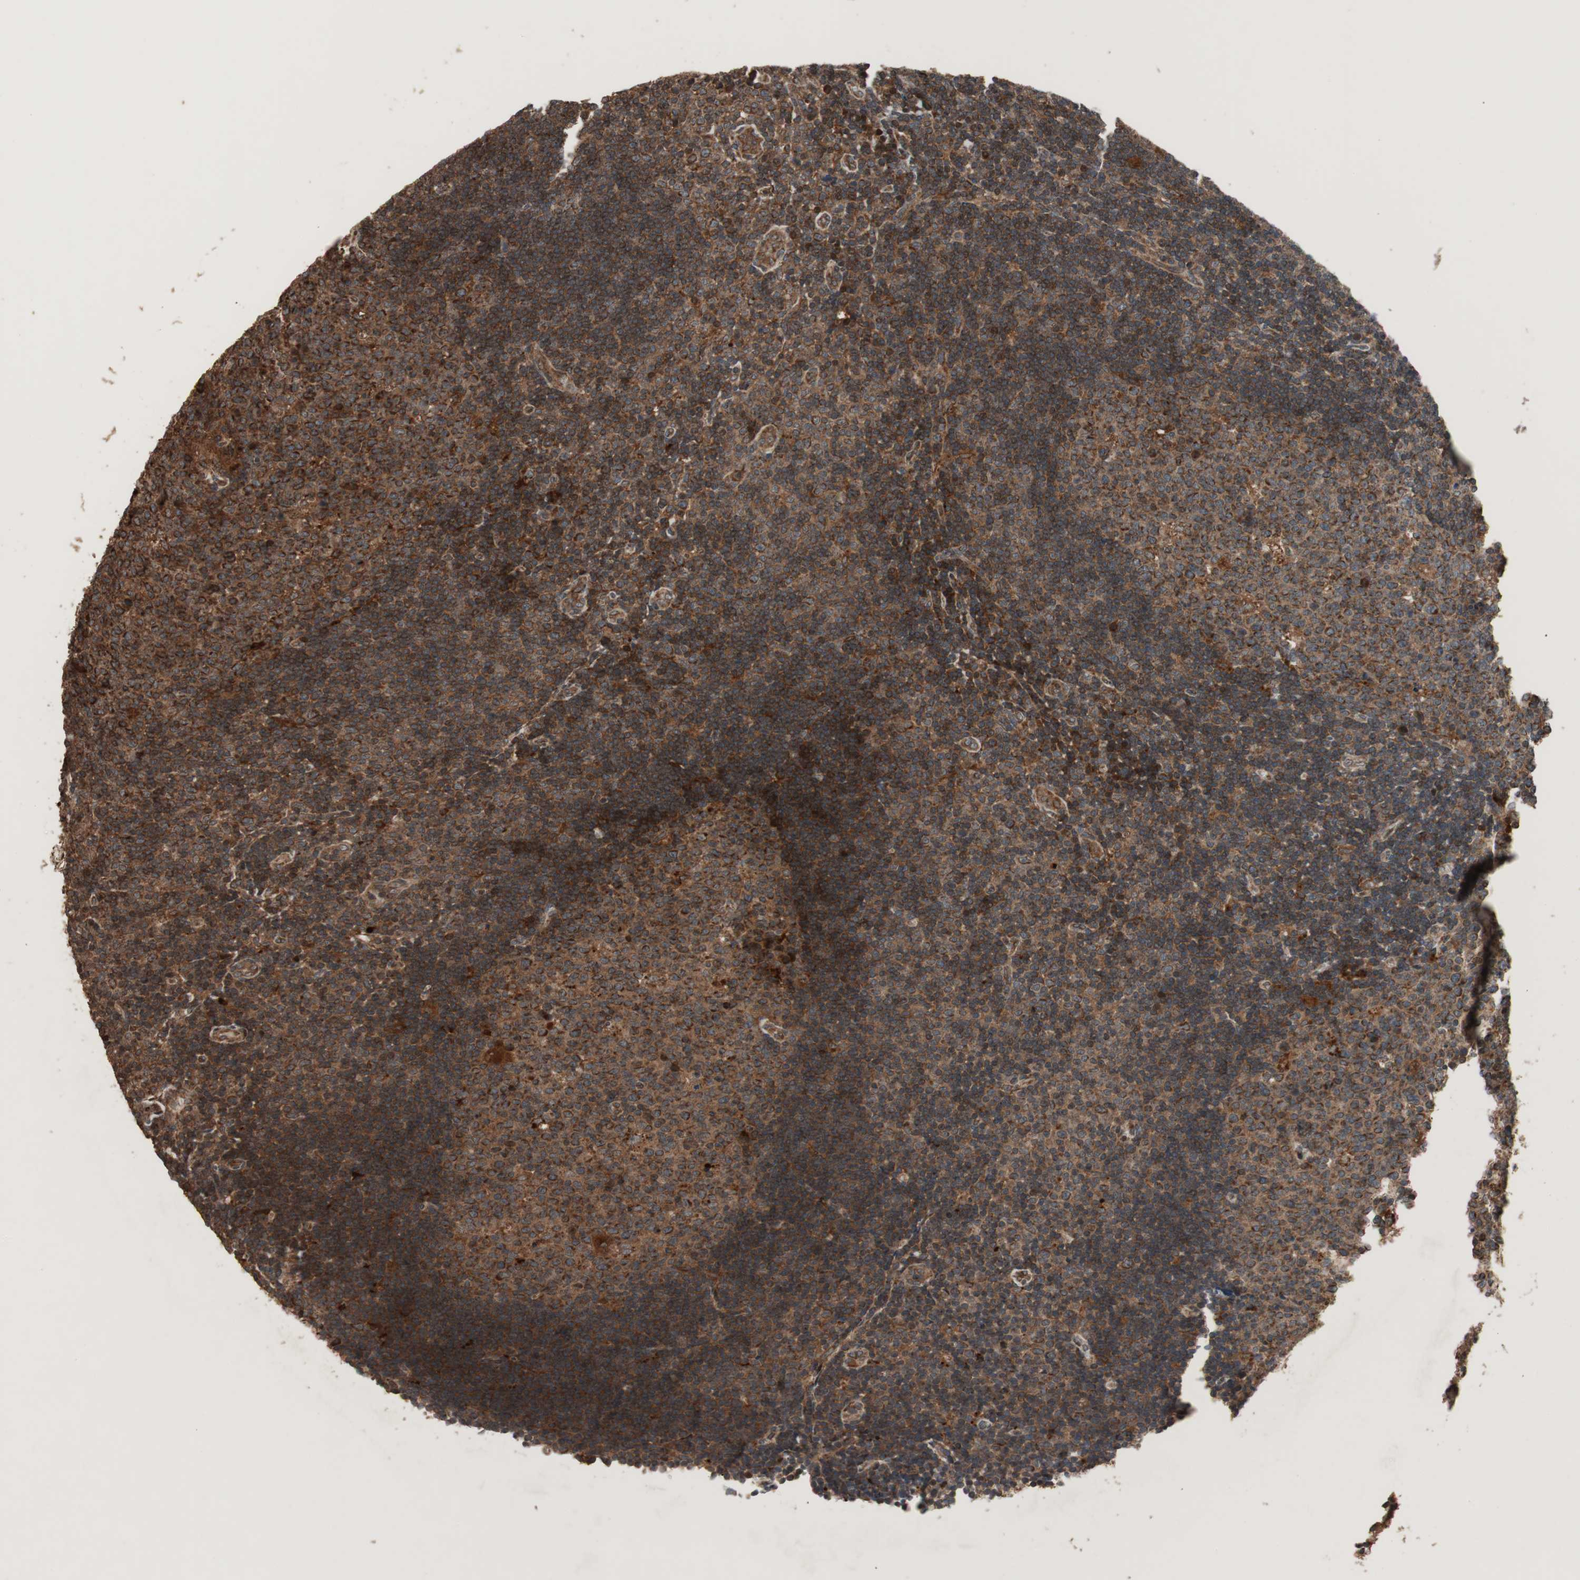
{"staining": {"intensity": "strong", "quantity": ">75%", "location": "cytoplasmic/membranous"}, "tissue": "lymph node", "cell_type": "Germinal center cells", "image_type": "normal", "snomed": [{"axis": "morphology", "description": "Normal tissue, NOS"}, {"axis": "topography", "description": "Lymph node"}, {"axis": "topography", "description": "Salivary gland"}], "caption": "High-magnification brightfield microscopy of unremarkable lymph node stained with DAB (3,3'-diaminobenzidine) (brown) and counterstained with hematoxylin (blue). germinal center cells exhibit strong cytoplasmic/membranous expression is seen in approximately>75% of cells.", "gene": "RAB1A", "patient": {"sex": "male", "age": 8}}